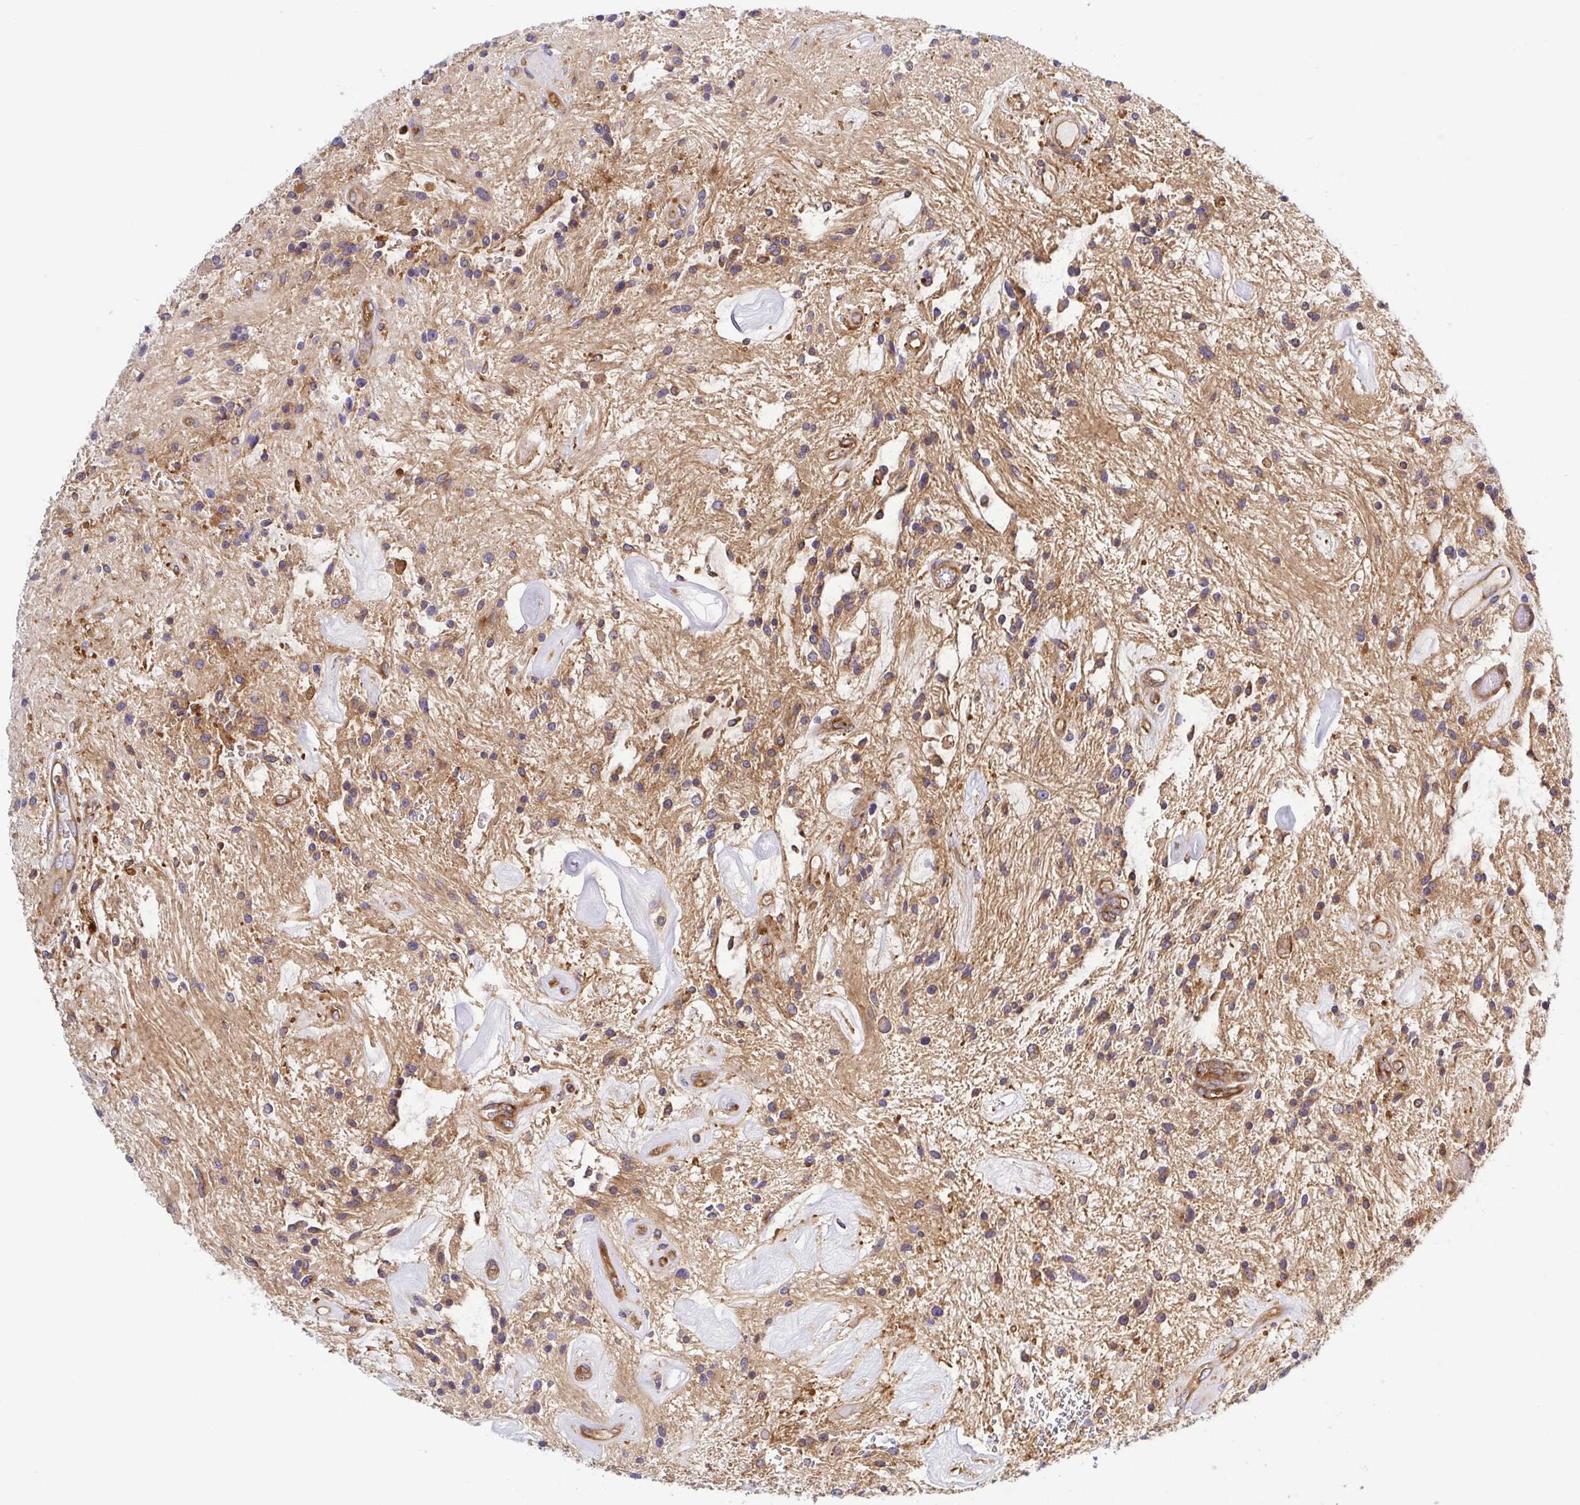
{"staining": {"intensity": "weak", "quantity": "25%-75%", "location": "cytoplasmic/membranous"}, "tissue": "glioma", "cell_type": "Tumor cells", "image_type": "cancer", "snomed": [{"axis": "morphology", "description": "Glioma, malignant, Low grade"}, {"axis": "topography", "description": "Cerebellum"}], "caption": "Immunohistochemistry photomicrograph of neoplastic tissue: human glioma stained using IHC displays low levels of weak protein expression localized specifically in the cytoplasmic/membranous of tumor cells, appearing as a cytoplasmic/membranous brown color.", "gene": "KIF5B", "patient": {"sex": "female", "age": 14}}